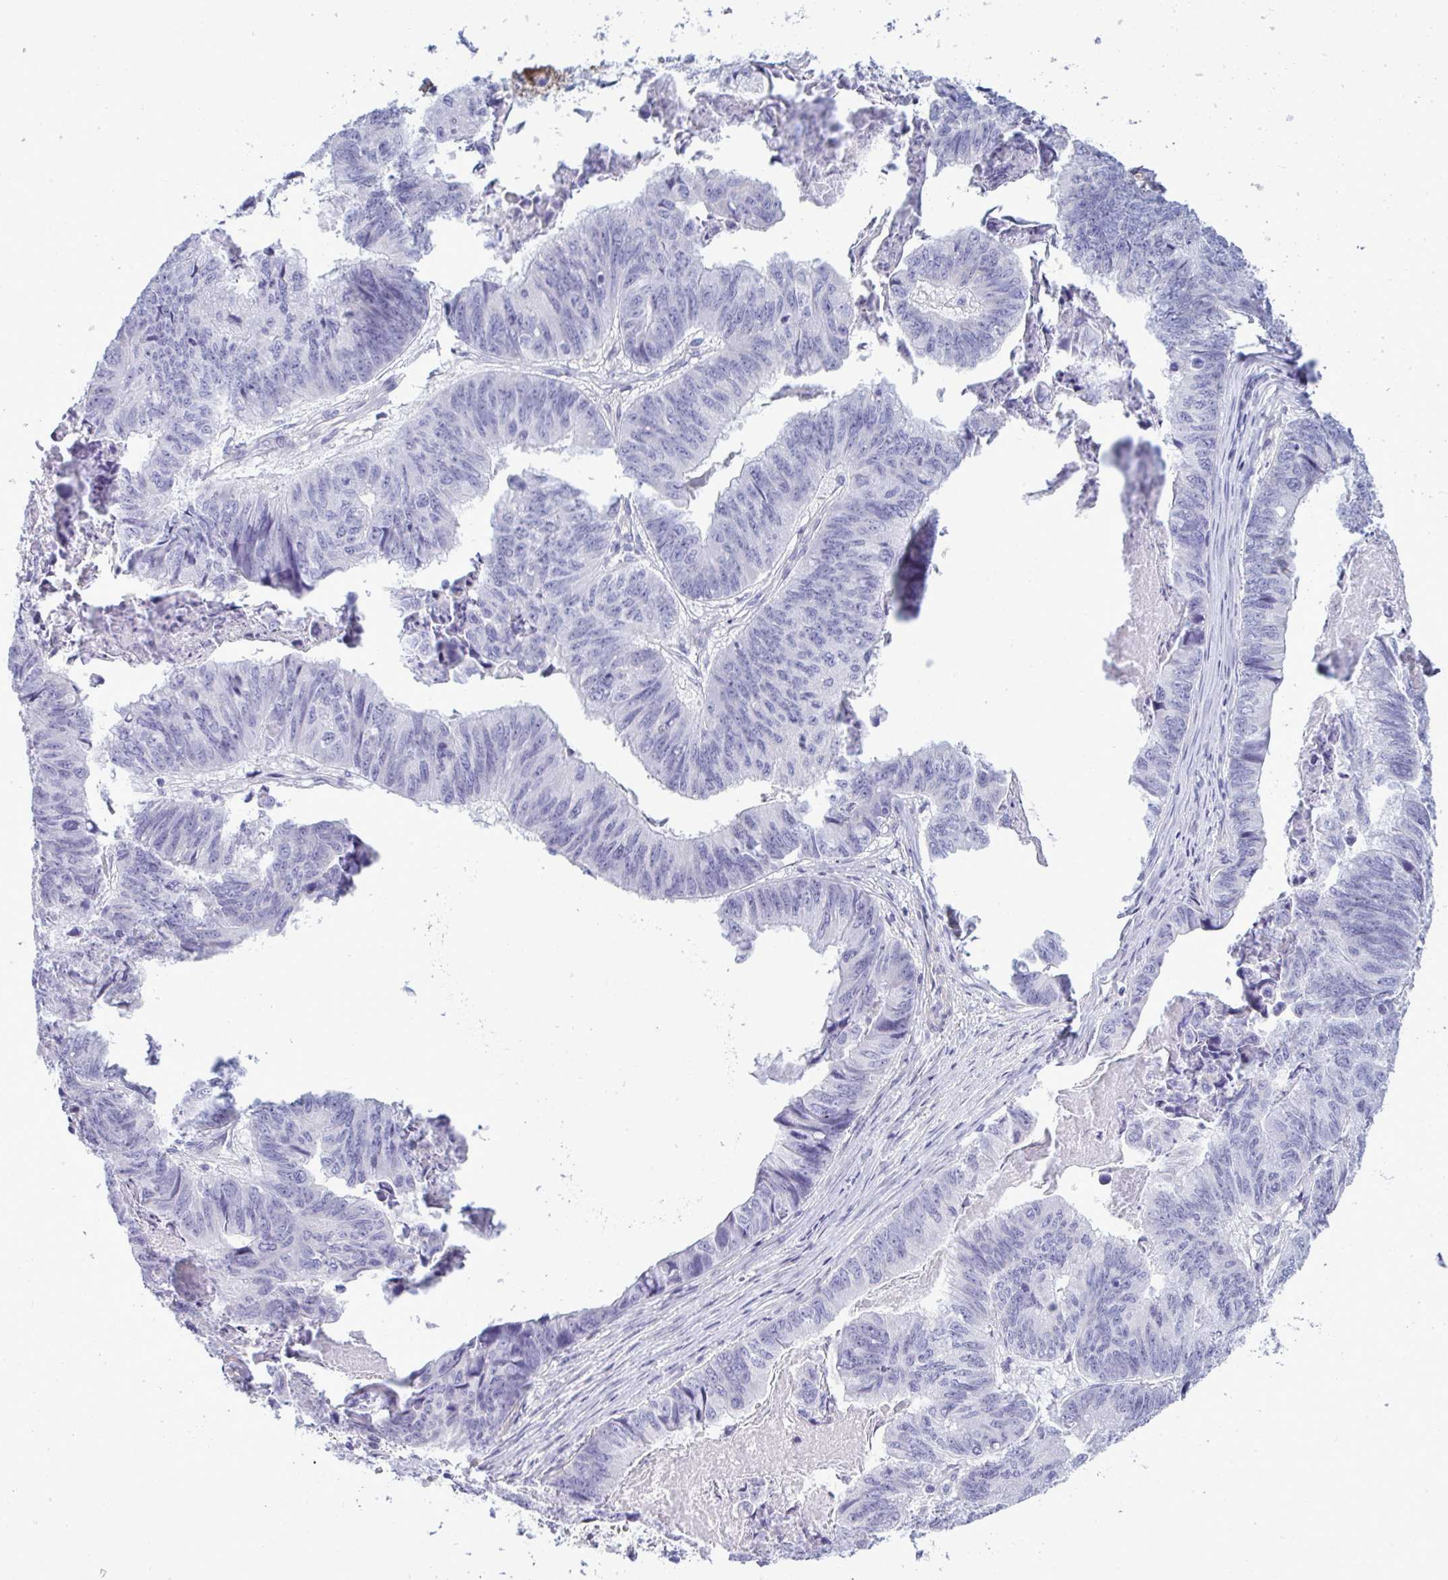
{"staining": {"intensity": "negative", "quantity": "none", "location": "none"}, "tissue": "stomach cancer", "cell_type": "Tumor cells", "image_type": "cancer", "snomed": [{"axis": "morphology", "description": "Adenocarcinoma, NOS"}, {"axis": "topography", "description": "Stomach, lower"}], "caption": "Immunohistochemical staining of stomach cancer exhibits no significant staining in tumor cells.", "gene": "MYH10", "patient": {"sex": "male", "age": 77}}